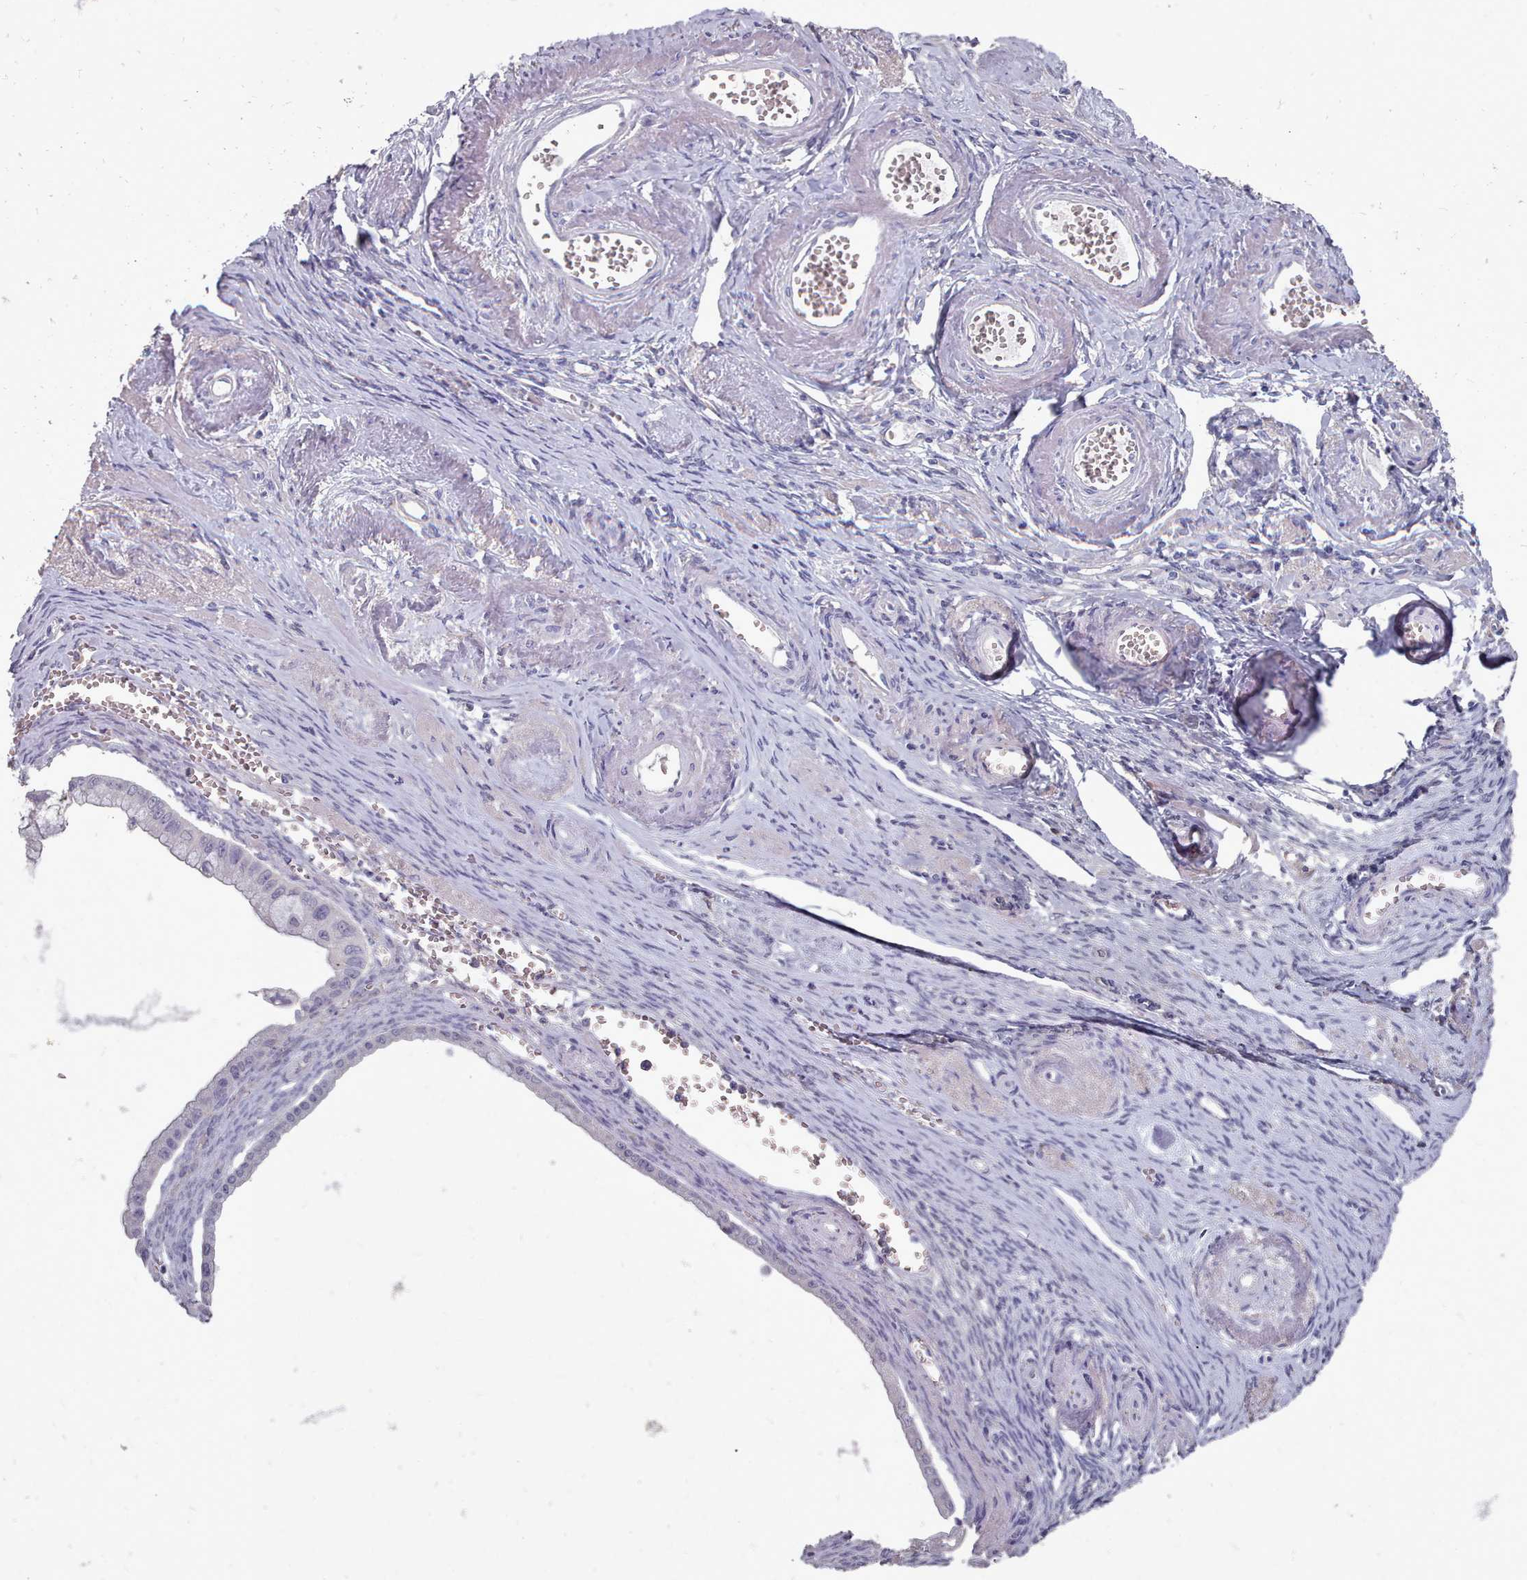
{"staining": {"intensity": "negative", "quantity": "none", "location": "none"}, "tissue": "ovarian cancer", "cell_type": "Tumor cells", "image_type": "cancer", "snomed": [{"axis": "morphology", "description": "Cystadenocarcinoma, mucinous, NOS"}, {"axis": "topography", "description": "Ovary"}], "caption": "There is no significant expression in tumor cells of mucinous cystadenocarcinoma (ovarian).", "gene": "OTULINL", "patient": {"sex": "female", "age": 59}}